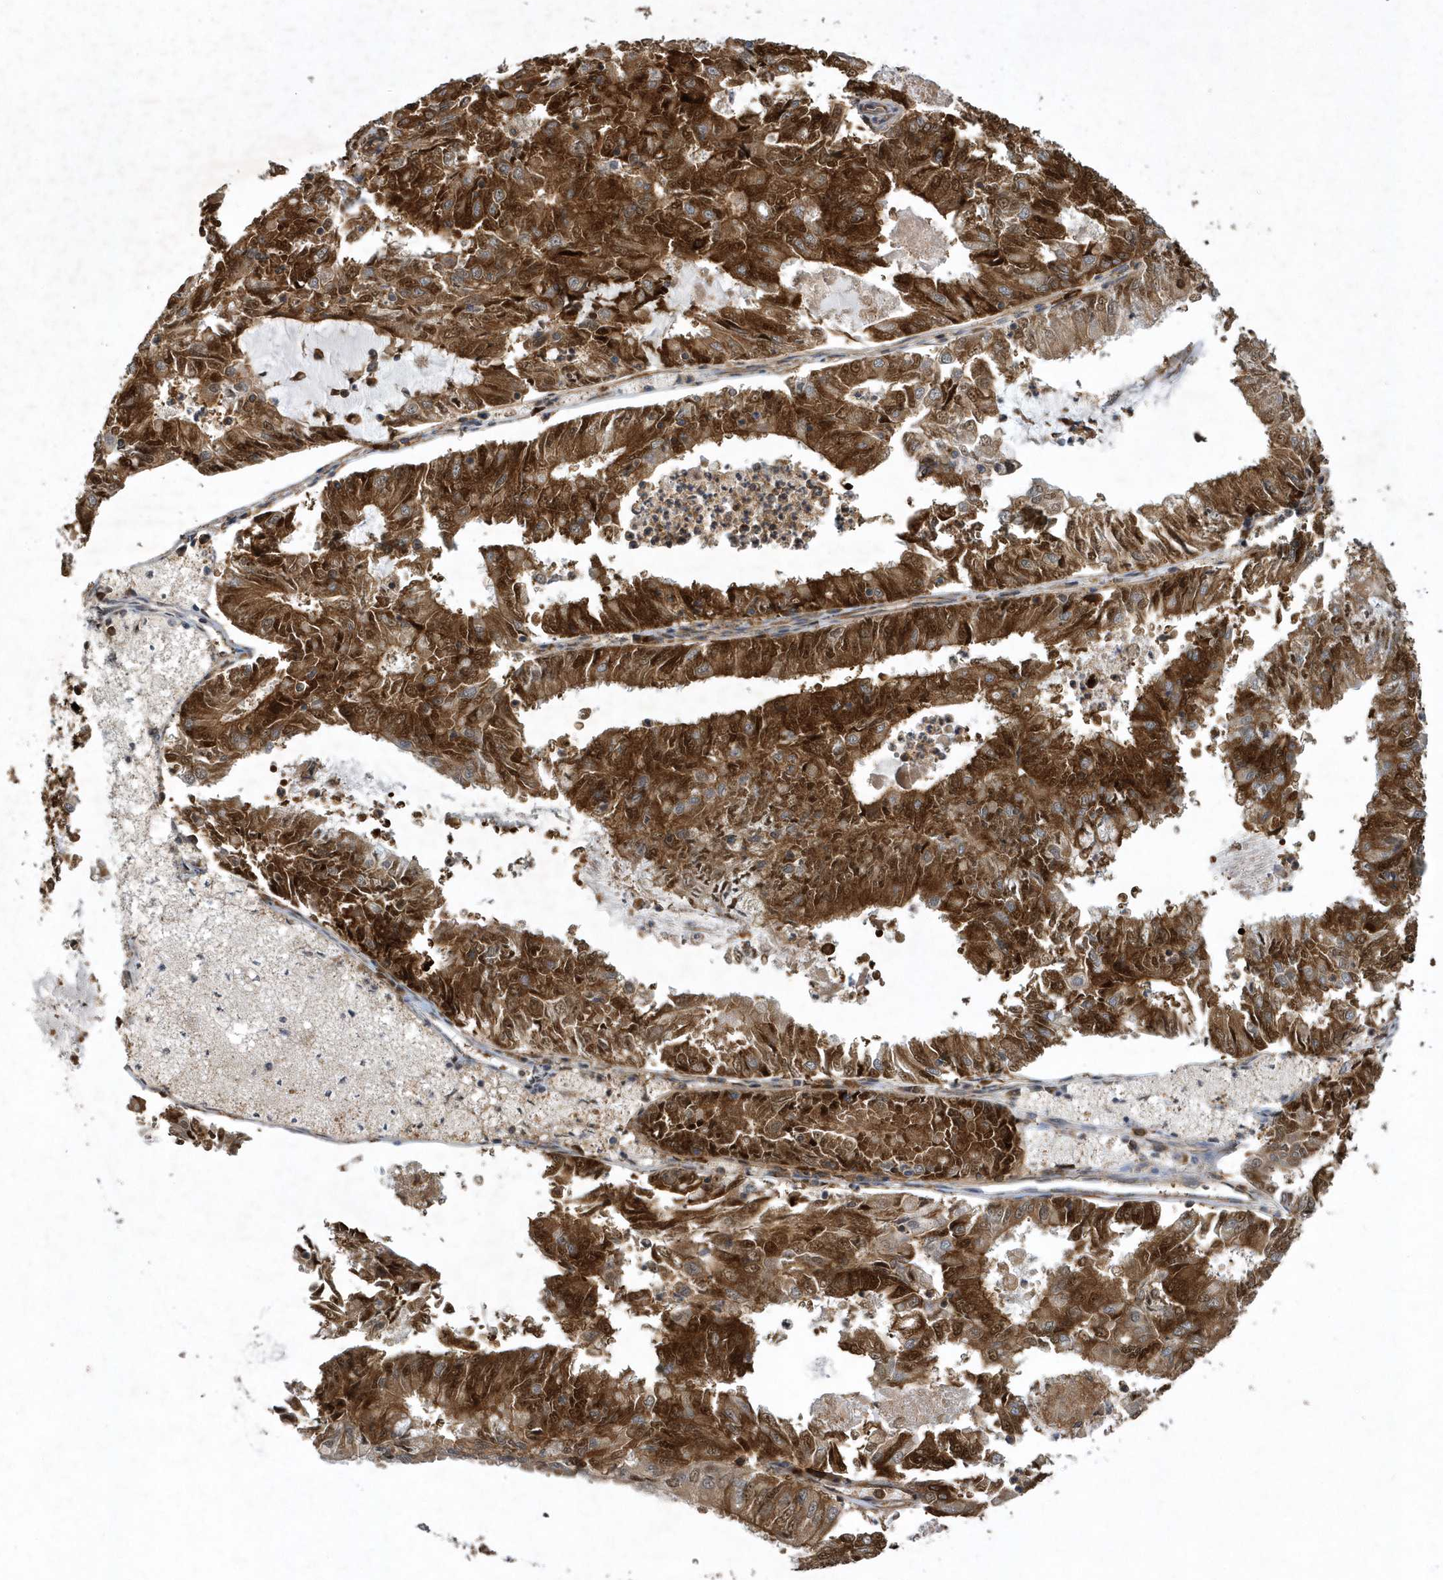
{"staining": {"intensity": "strong", "quantity": ">75%", "location": "cytoplasmic/membranous"}, "tissue": "endometrial cancer", "cell_type": "Tumor cells", "image_type": "cancer", "snomed": [{"axis": "morphology", "description": "Adenocarcinoma, NOS"}, {"axis": "topography", "description": "Endometrium"}], "caption": "Human adenocarcinoma (endometrial) stained for a protein (brown) reveals strong cytoplasmic/membranous positive positivity in about >75% of tumor cells.", "gene": "PAICS", "patient": {"sex": "female", "age": 57}}